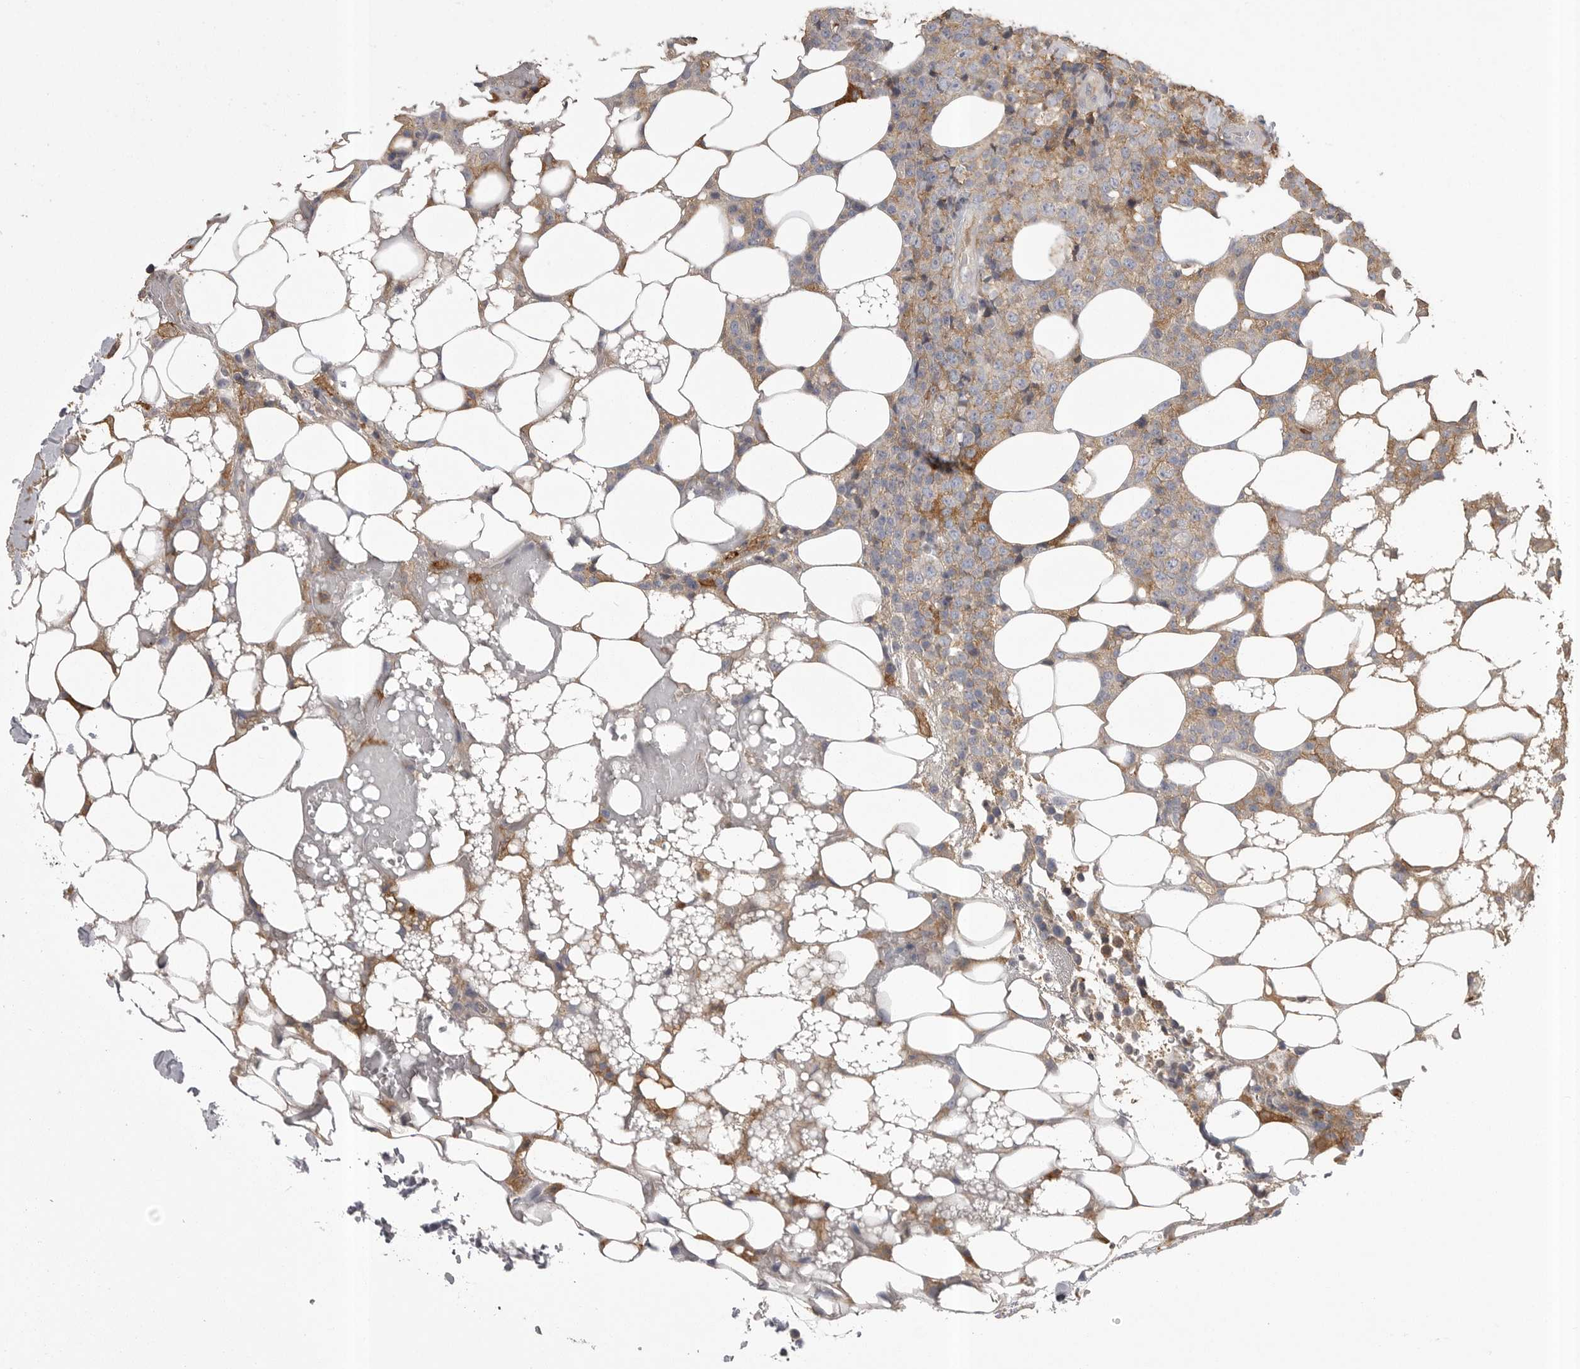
{"staining": {"intensity": "moderate", "quantity": "<25%", "location": "cytoplasmic/membranous"}, "tissue": "lymphoma", "cell_type": "Tumor cells", "image_type": "cancer", "snomed": [{"axis": "morphology", "description": "Malignant lymphoma, non-Hodgkin's type, High grade"}, {"axis": "topography", "description": "Lymph node"}], "caption": "Lymphoma stained with a brown dye shows moderate cytoplasmic/membranous positive positivity in about <25% of tumor cells.", "gene": "CMTM6", "patient": {"sex": "male", "age": 13}}